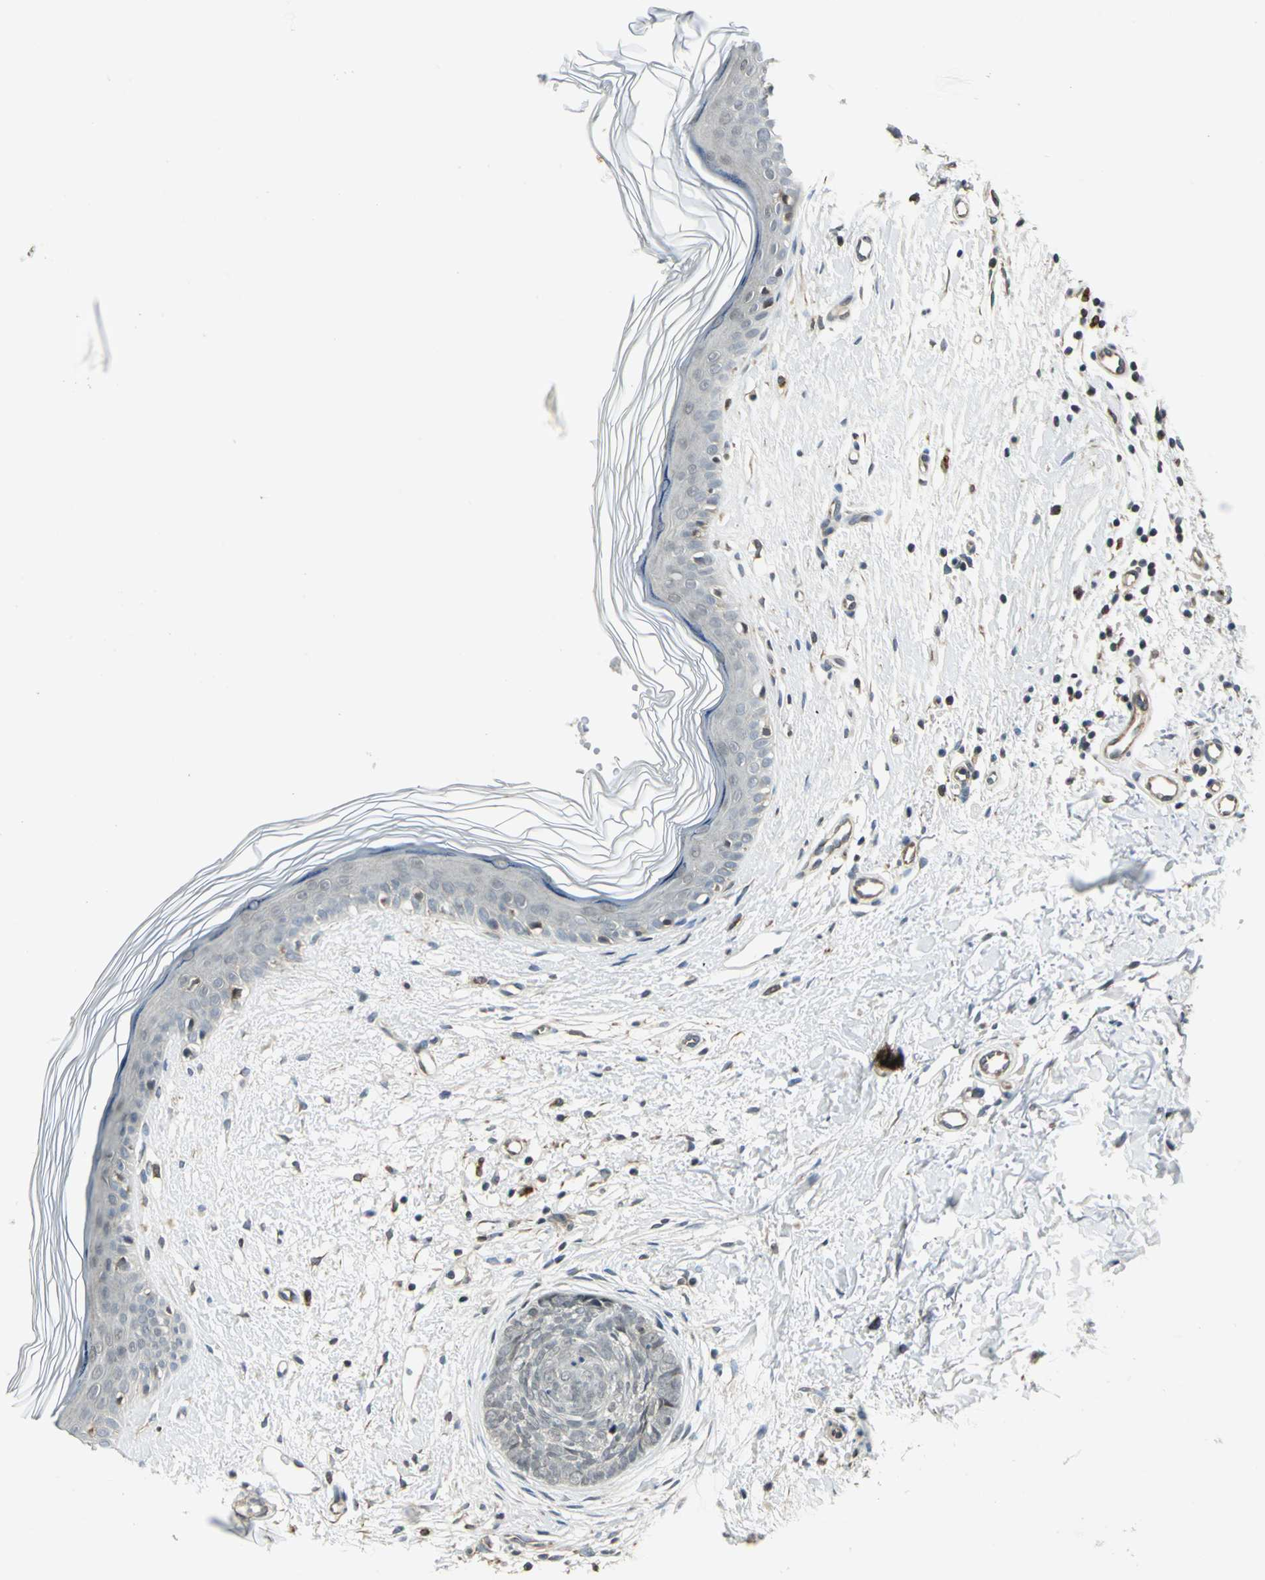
{"staining": {"intensity": "negative", "quantity": "none", "location": "none"}, "tissue": "skin cancer", "cell_type": "Tumor cells", "image_type": "cancer", "snomed": [{"axis": "morphology", "description": "Normal tissue, NOS"}, {"axis": "morphology", "description": "Basal cell carcinoma"}, {"axis": "topography", "description": "Skin"}], "caption": "Basal cell carcinoma (skin) was stained to show a protein in brown. There is no significant expression in tumor cells. (DAB (3,3'-diaminobenzidine) immunohistochemistry visualized using brightfield microscopy, high magnification).", "gene": "PLAGL2", "patient": {"sex": "female", "age": 61}}